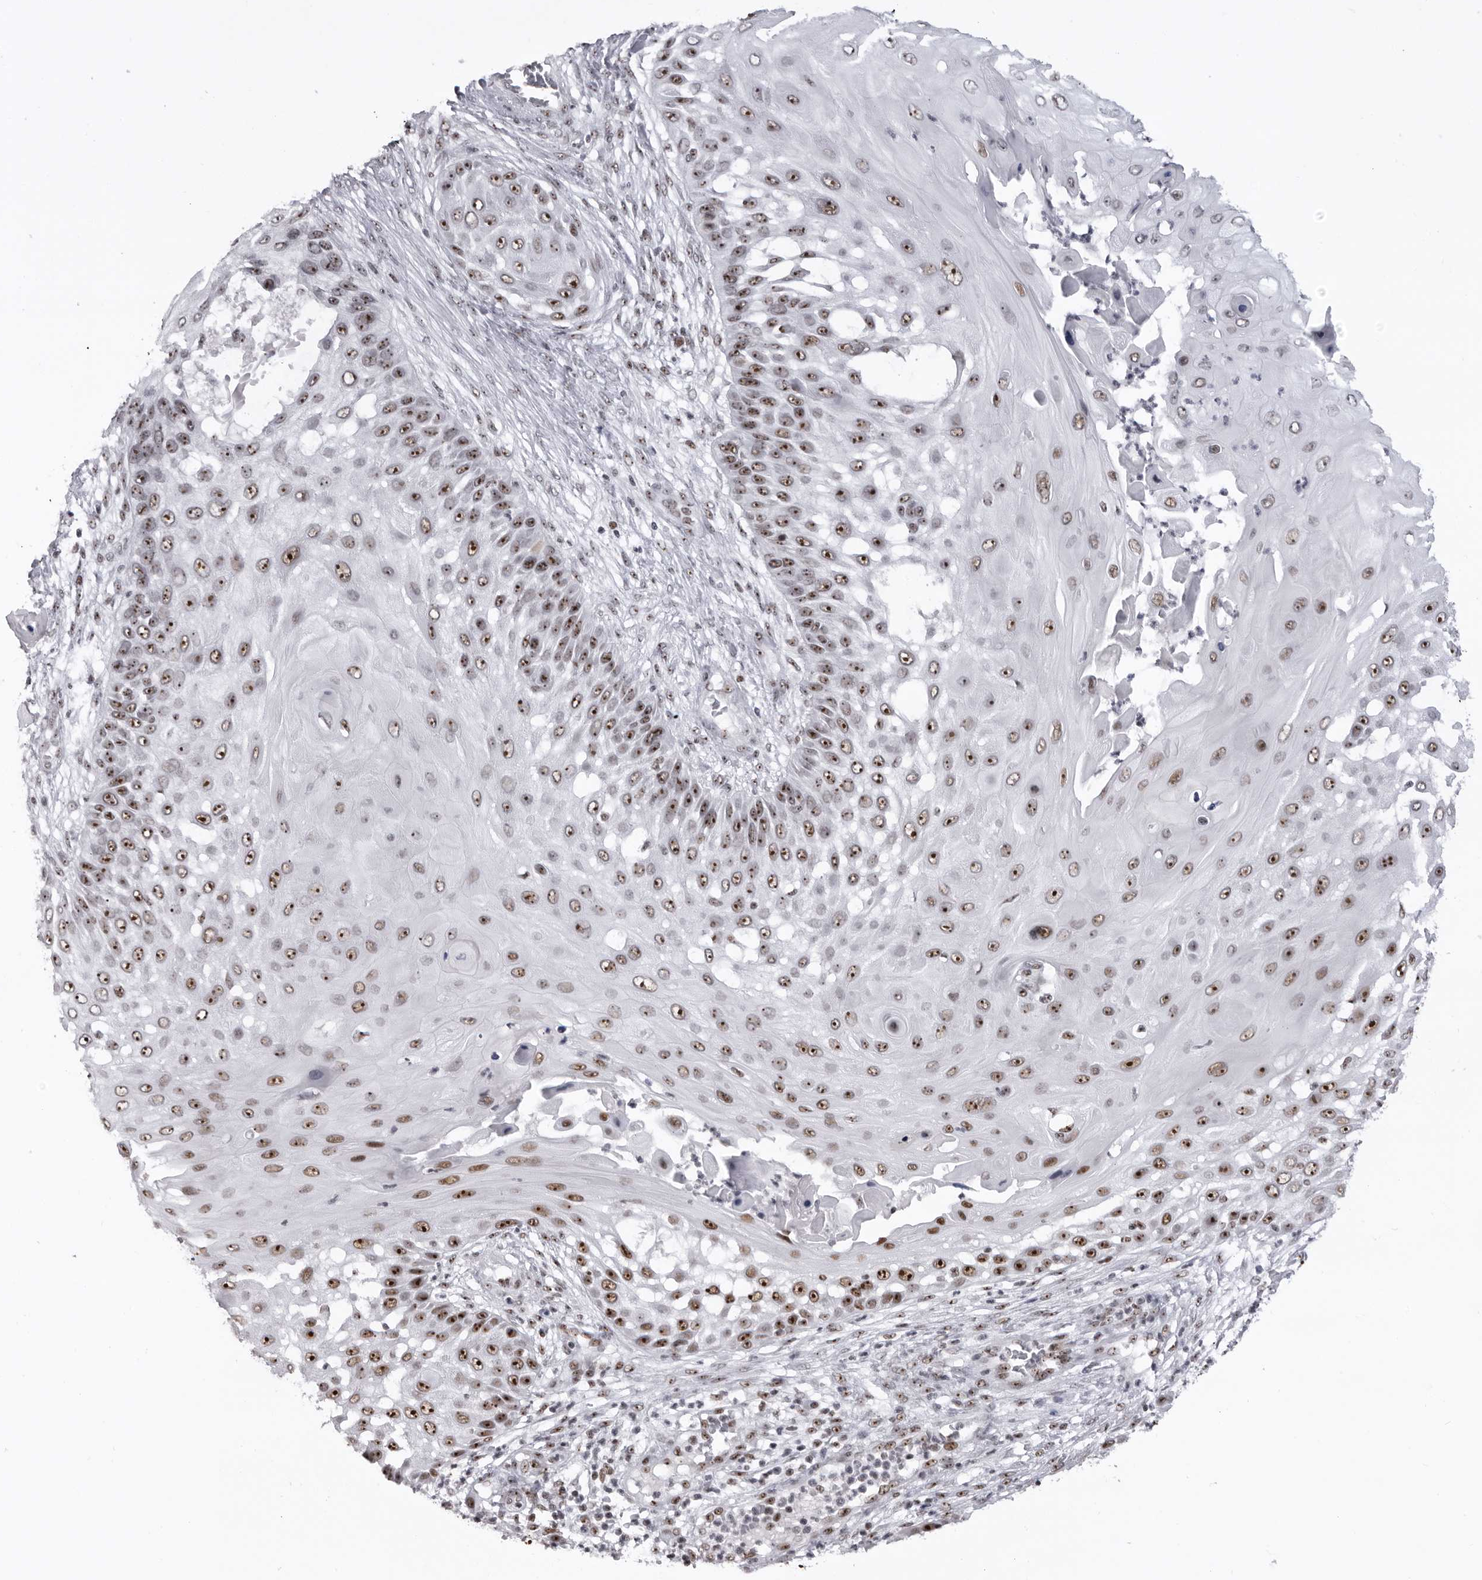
{"staining": {"intensity": "strong", "quantity": ">75%", "location": "nuclear"}, "tissue": "skin cancer", "cell_type": "Tumor cells", "image_type": "cancer", "snomed": [{"axis": "morphology", "description": "Squamous cell carcinoma, NOS"}, {"axis": "topography", "description": "Skin"}], "caption": "Skin cancer (squamous cell carcinoma) stained for a protein exhibits strong nuclear positivity in tumor cells.", "gene": "DHX9", "patient": {"sex": "female", "age": 44}}